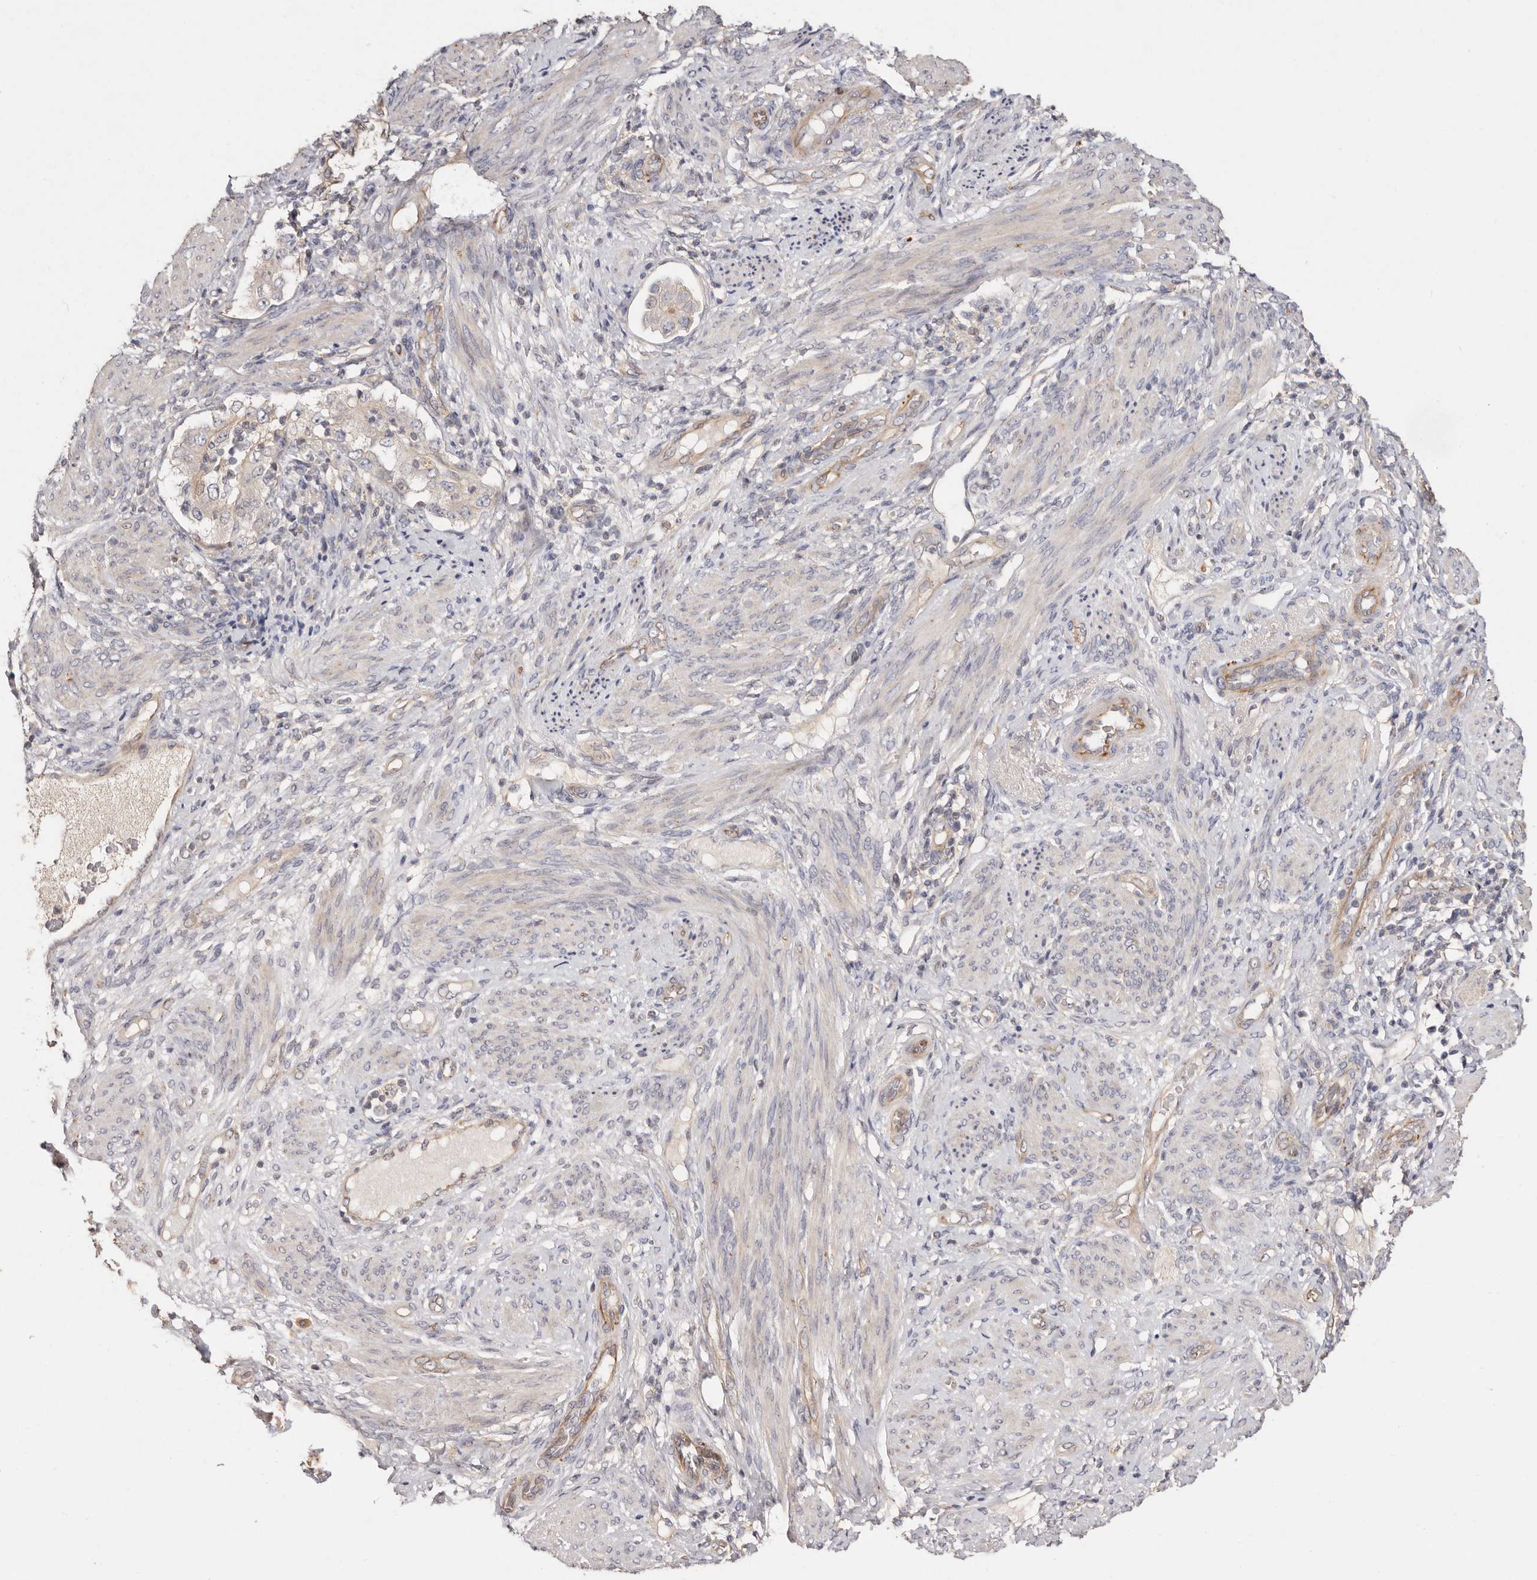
{"staining": {"intensity": "negative", "quantity": "none", "location": "none"}, "tissue": "endometrial cancer", "cell_type": "Tumor cells", "image_type": "cancer", "snomed": [{"axis": "morphology", "description": "Adenocarcinoma, NOS"}, {"axis": "topography", "description": "Endometrium"}], "caption": "This is an immunohistochemistry (IHC) micrograph of endometrial adenocarcinoma. There is no staining in tumor cells.", "gene": "THBS3", "patient": {"sex": "female", "age": 85}}